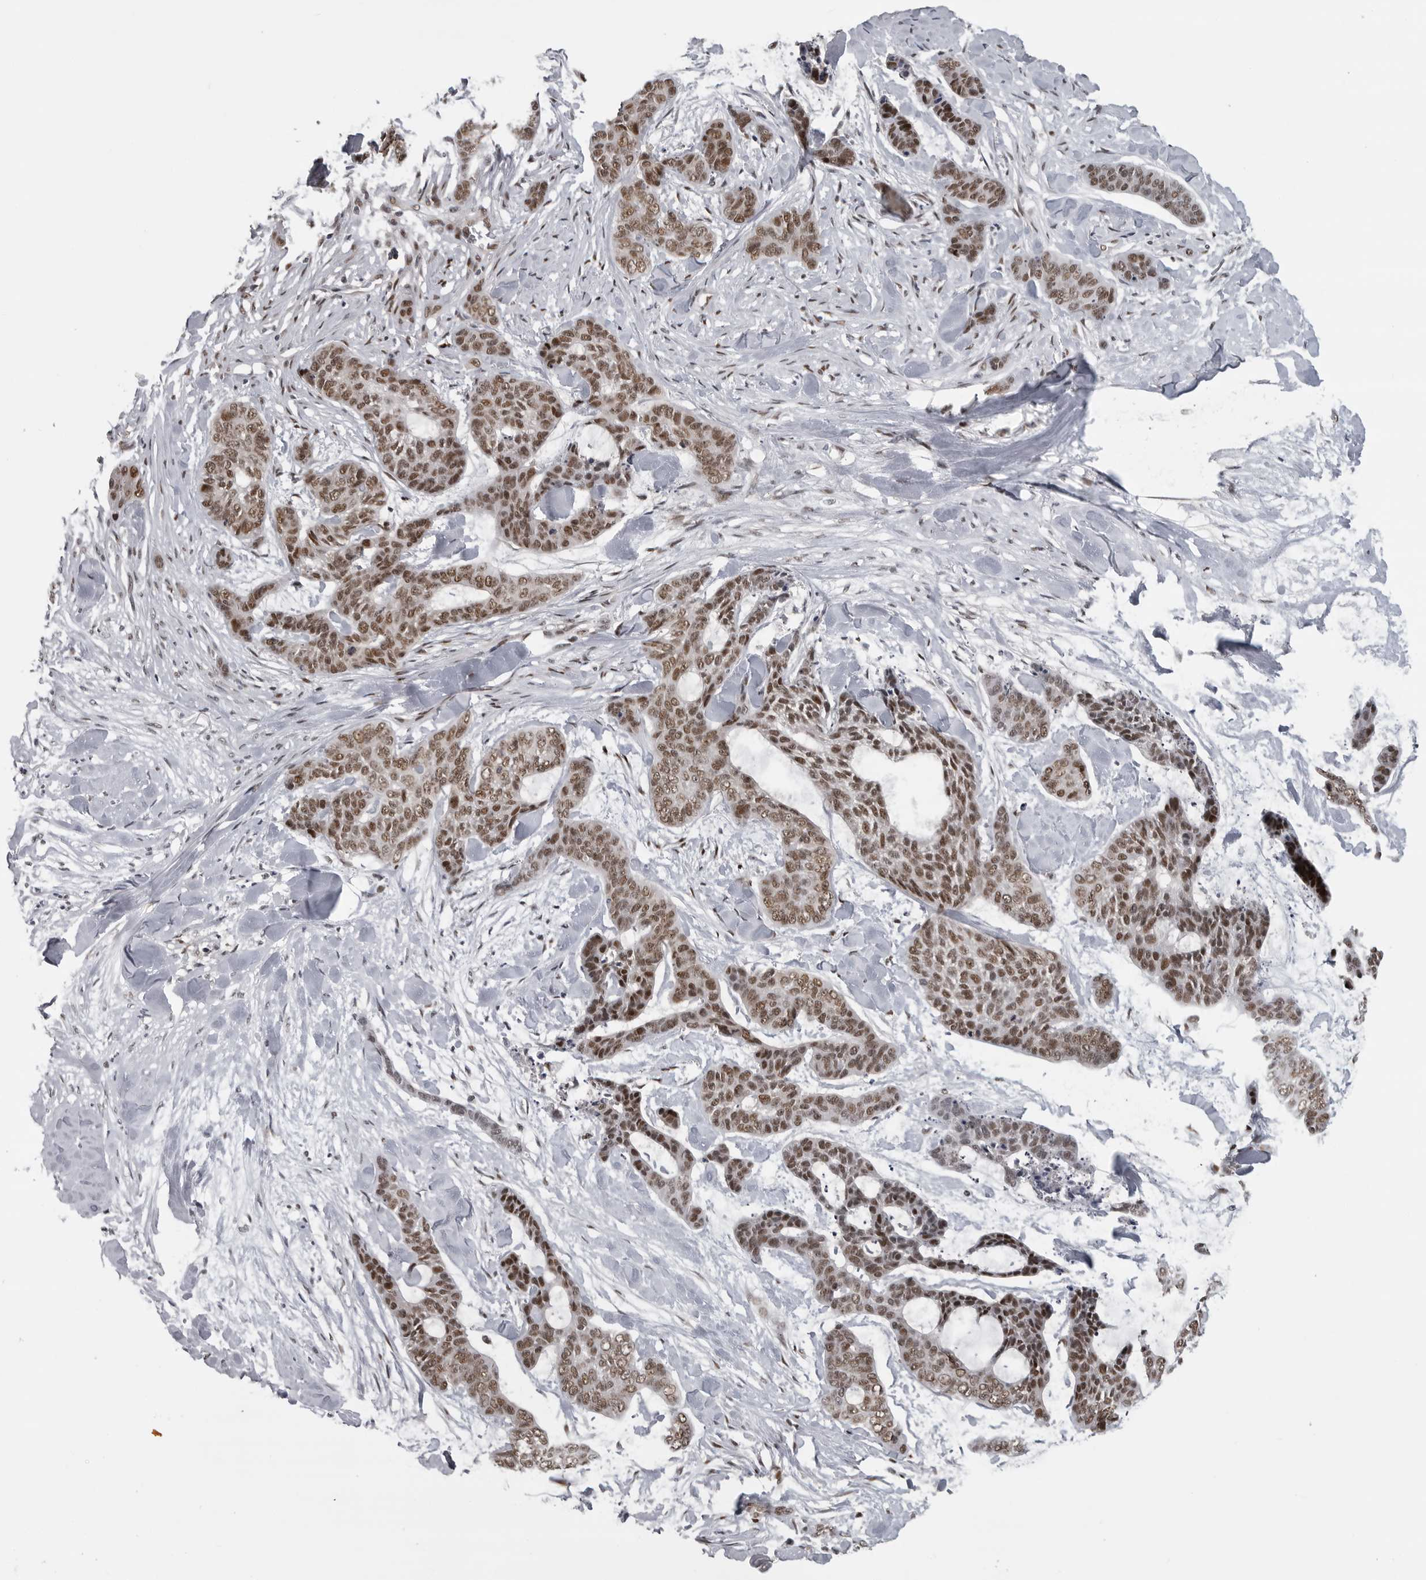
{"staining": {"intensity": "moderate", "quantity": ">75%", "location": "nuclear"}, "tissue": "skin cancer", "cell_type": "Tumor cells", "image_type": "cancer", "snomed": [{"axis": "morphology", "description": "Basal cell carcinoma"}, {"axis": "topography", "description": "Skin"}], "caption": "A medium amount of moderate nuclear staining is identified in about >75% of tumor cells in skin basal cell carcinoma tissue. (DAB (3,3'-diaminobenzidine) = brown stain, brightfield microscopy at high magnification).", "gene": "C8orf58", "patient": {"sex": "female", "age": 64}}